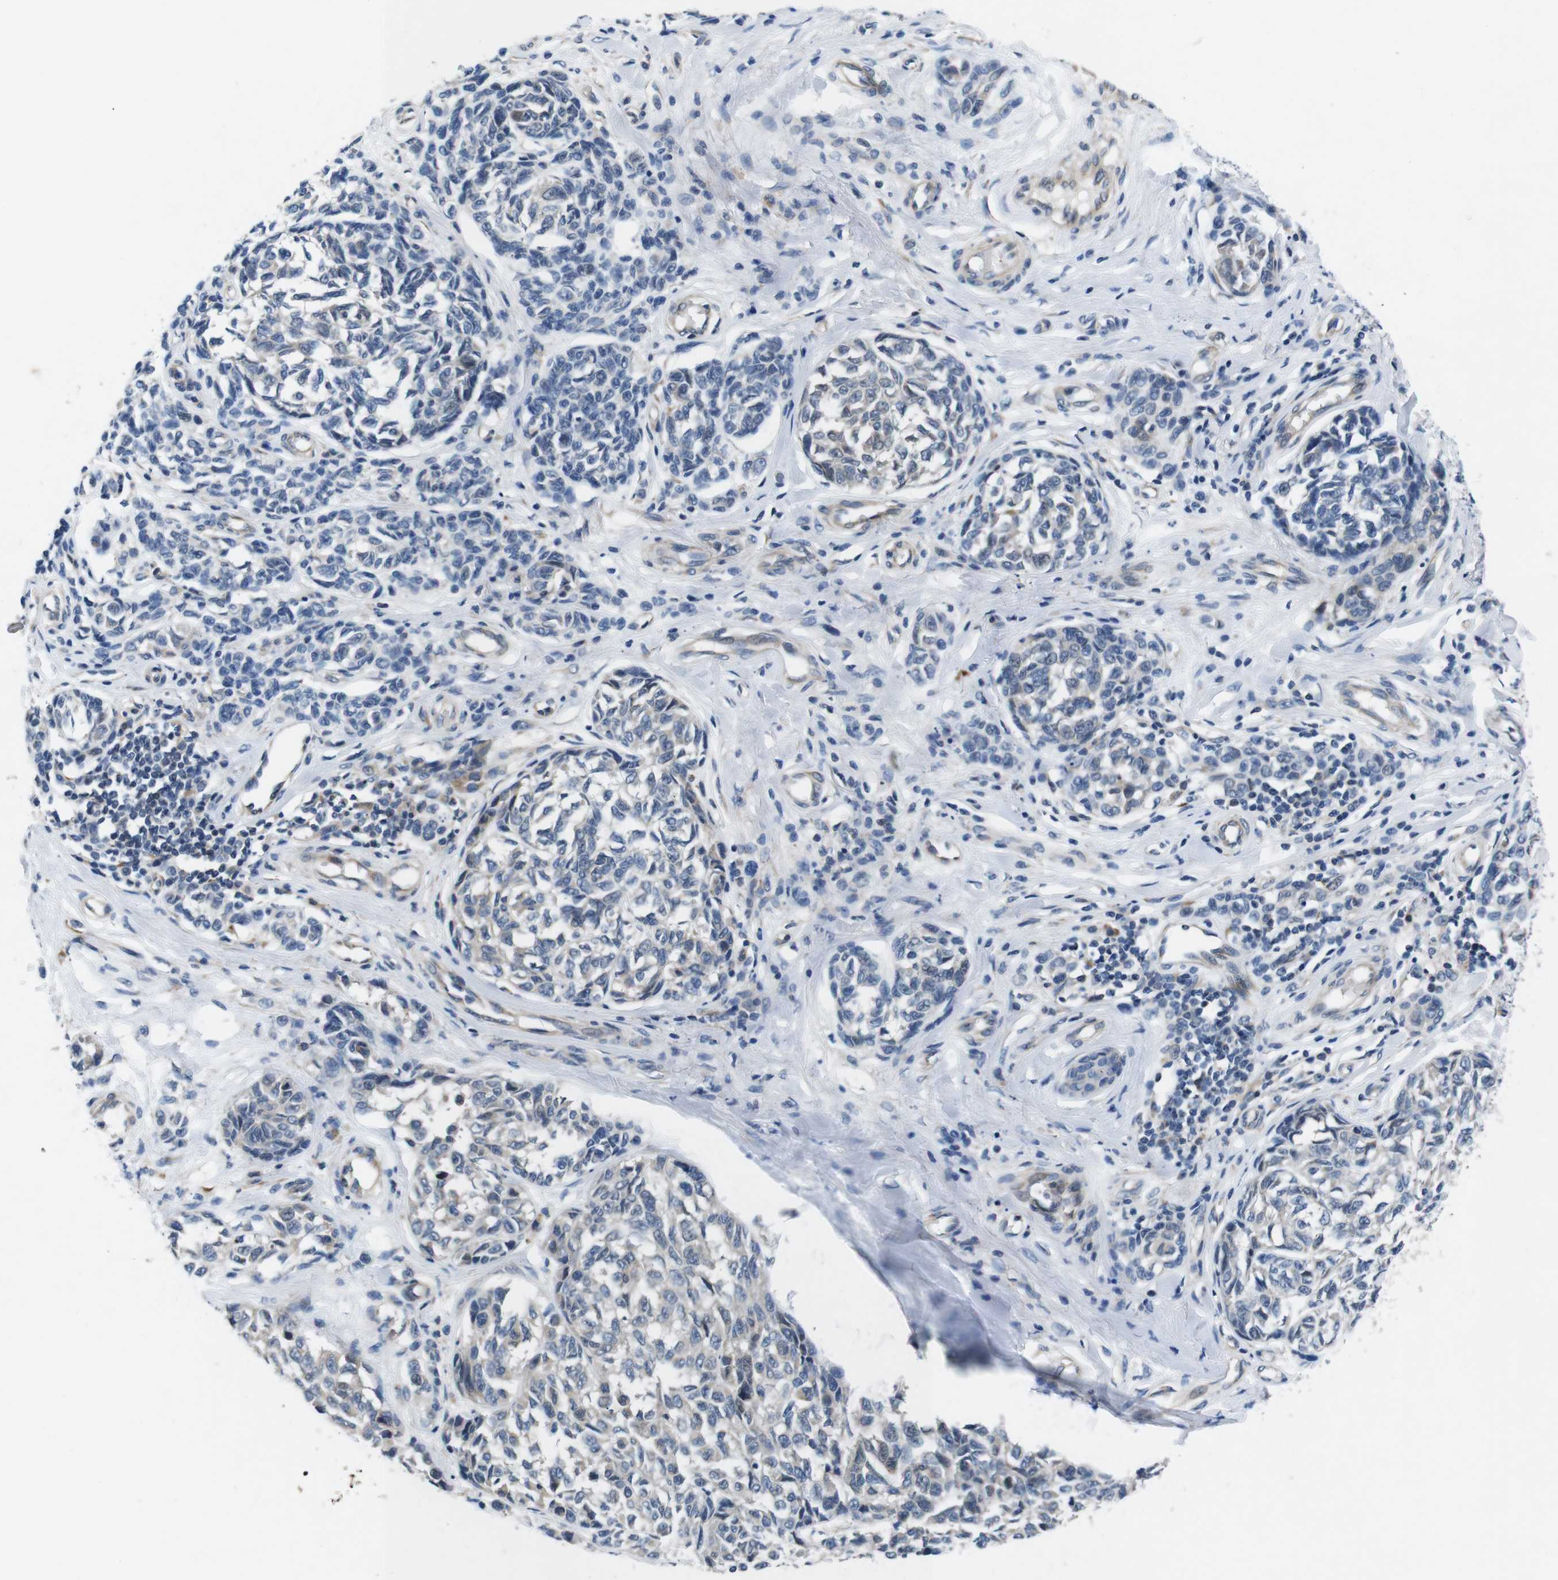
{"staining": {"intensity": "weak", "quantity": "<25%", "location": "cytoplasmic/membranous"}, "tissue": "melanoma", "cell_type": "Tumor cells", "image_type": "cancer", "snomed": [{"axis": "morphology", "description": "Malignant melanoma, NOS"}, {"axis": "topography", "description": "Skin"}], "caption": "DAB (3,3'-diaminobenzidine) immunohistochemical staining of melanoma demonstrates no significant positivity in tumor cells.", "gene": "JAK1", "patient": {"sex": "female", "age": 64}}